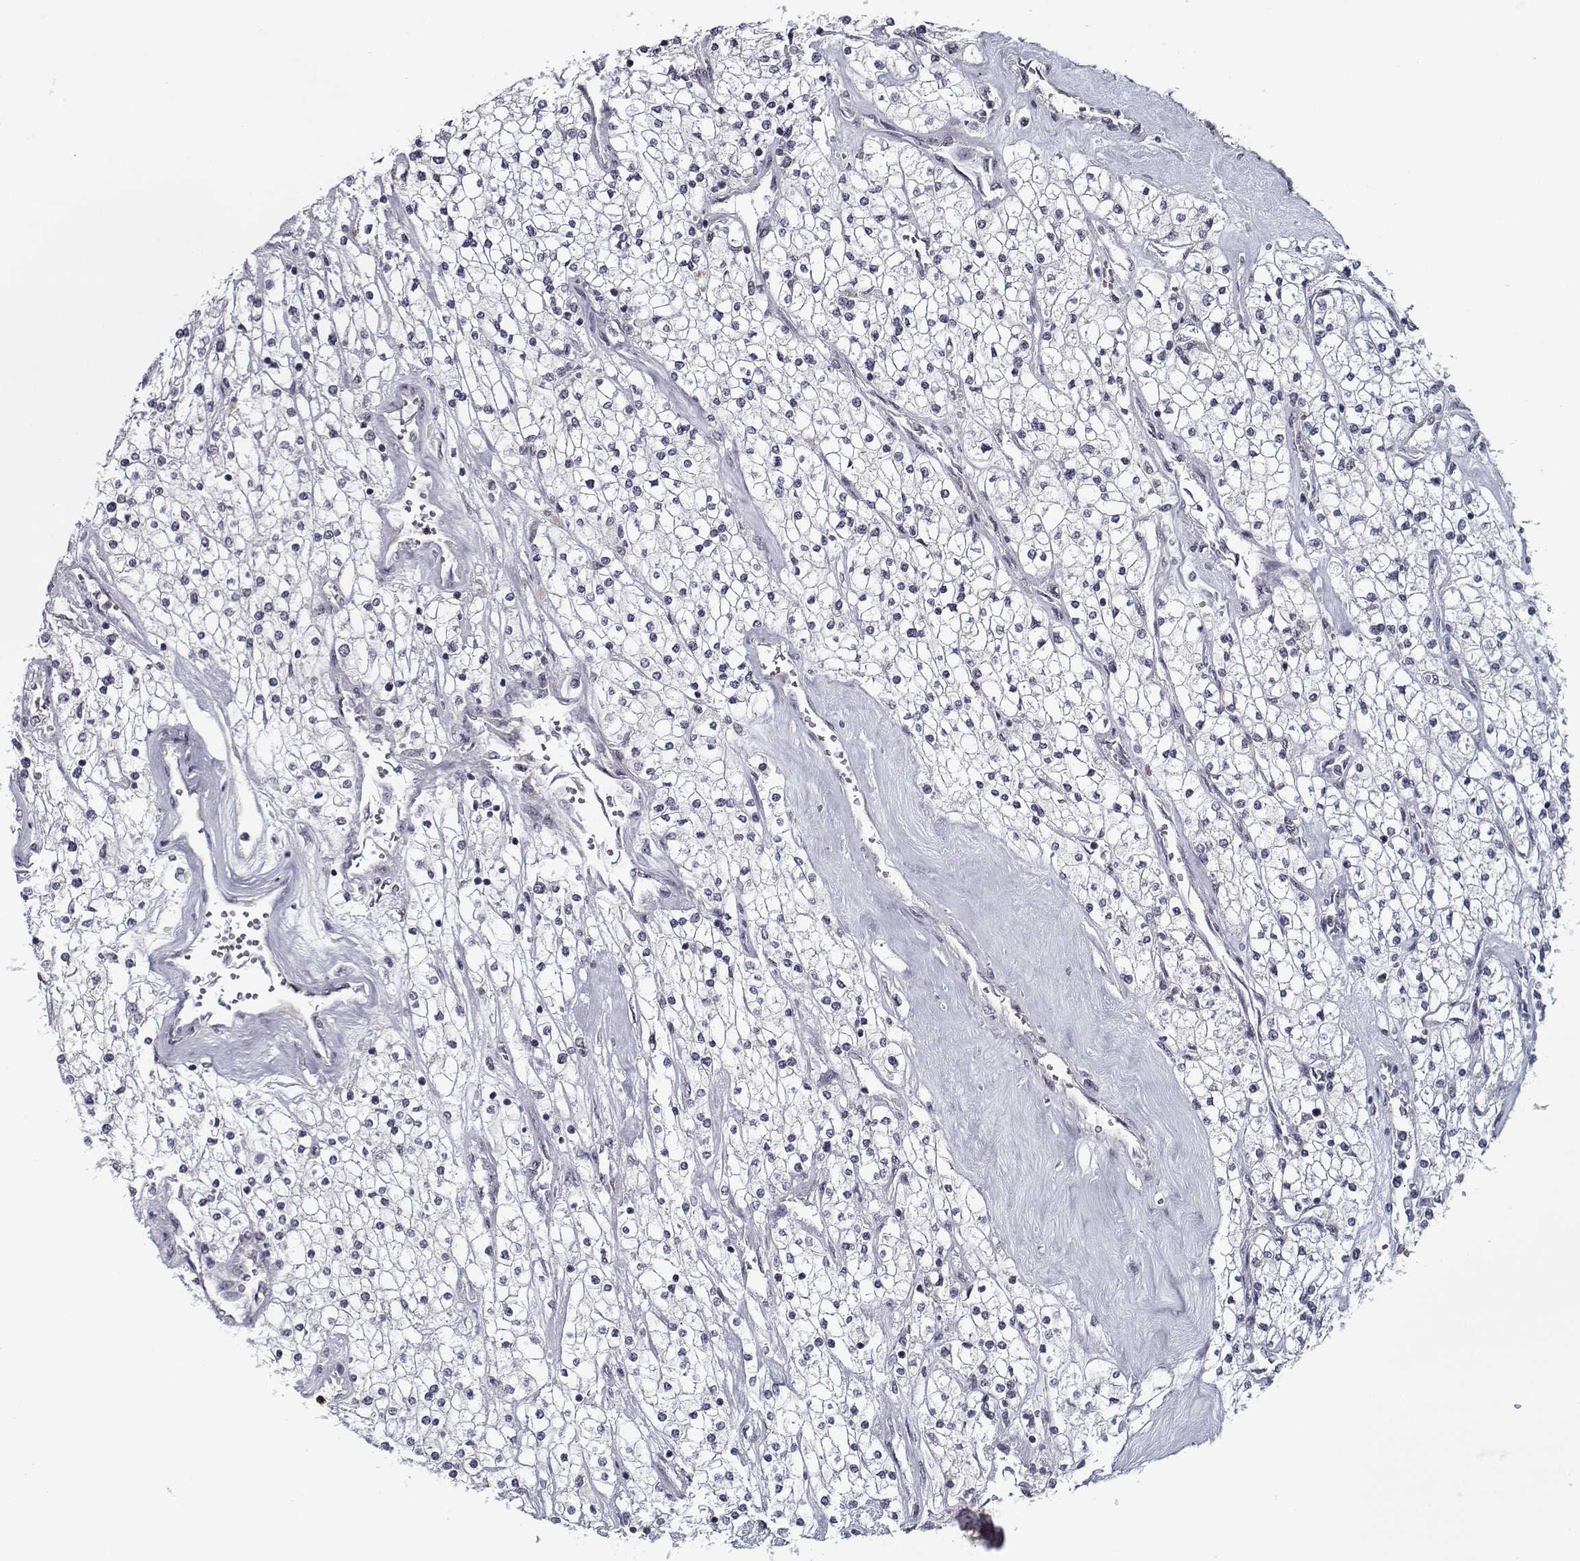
{"staining": {"intensity": "negative", "quantity": "none", "location": "none"}, "tissue": "renal cancer", "cell_type": "Tumor cells", "image_type": "cancer", "snomed": [{"axis": "morphology", "description": "Adenocarcinoma, NOS"}, {"axis": "topography", "description": "Kidney"}], "caption": "High power microscopy micrograph of an immunohistochemistry (IHC) histopathology image of renal cancer, revealing no significant staining in tumor cells. (IHC, brightfield microscopy, high magnification).", "gene": "TESPA1", "patient": {"sex": "male", "age": 80}}